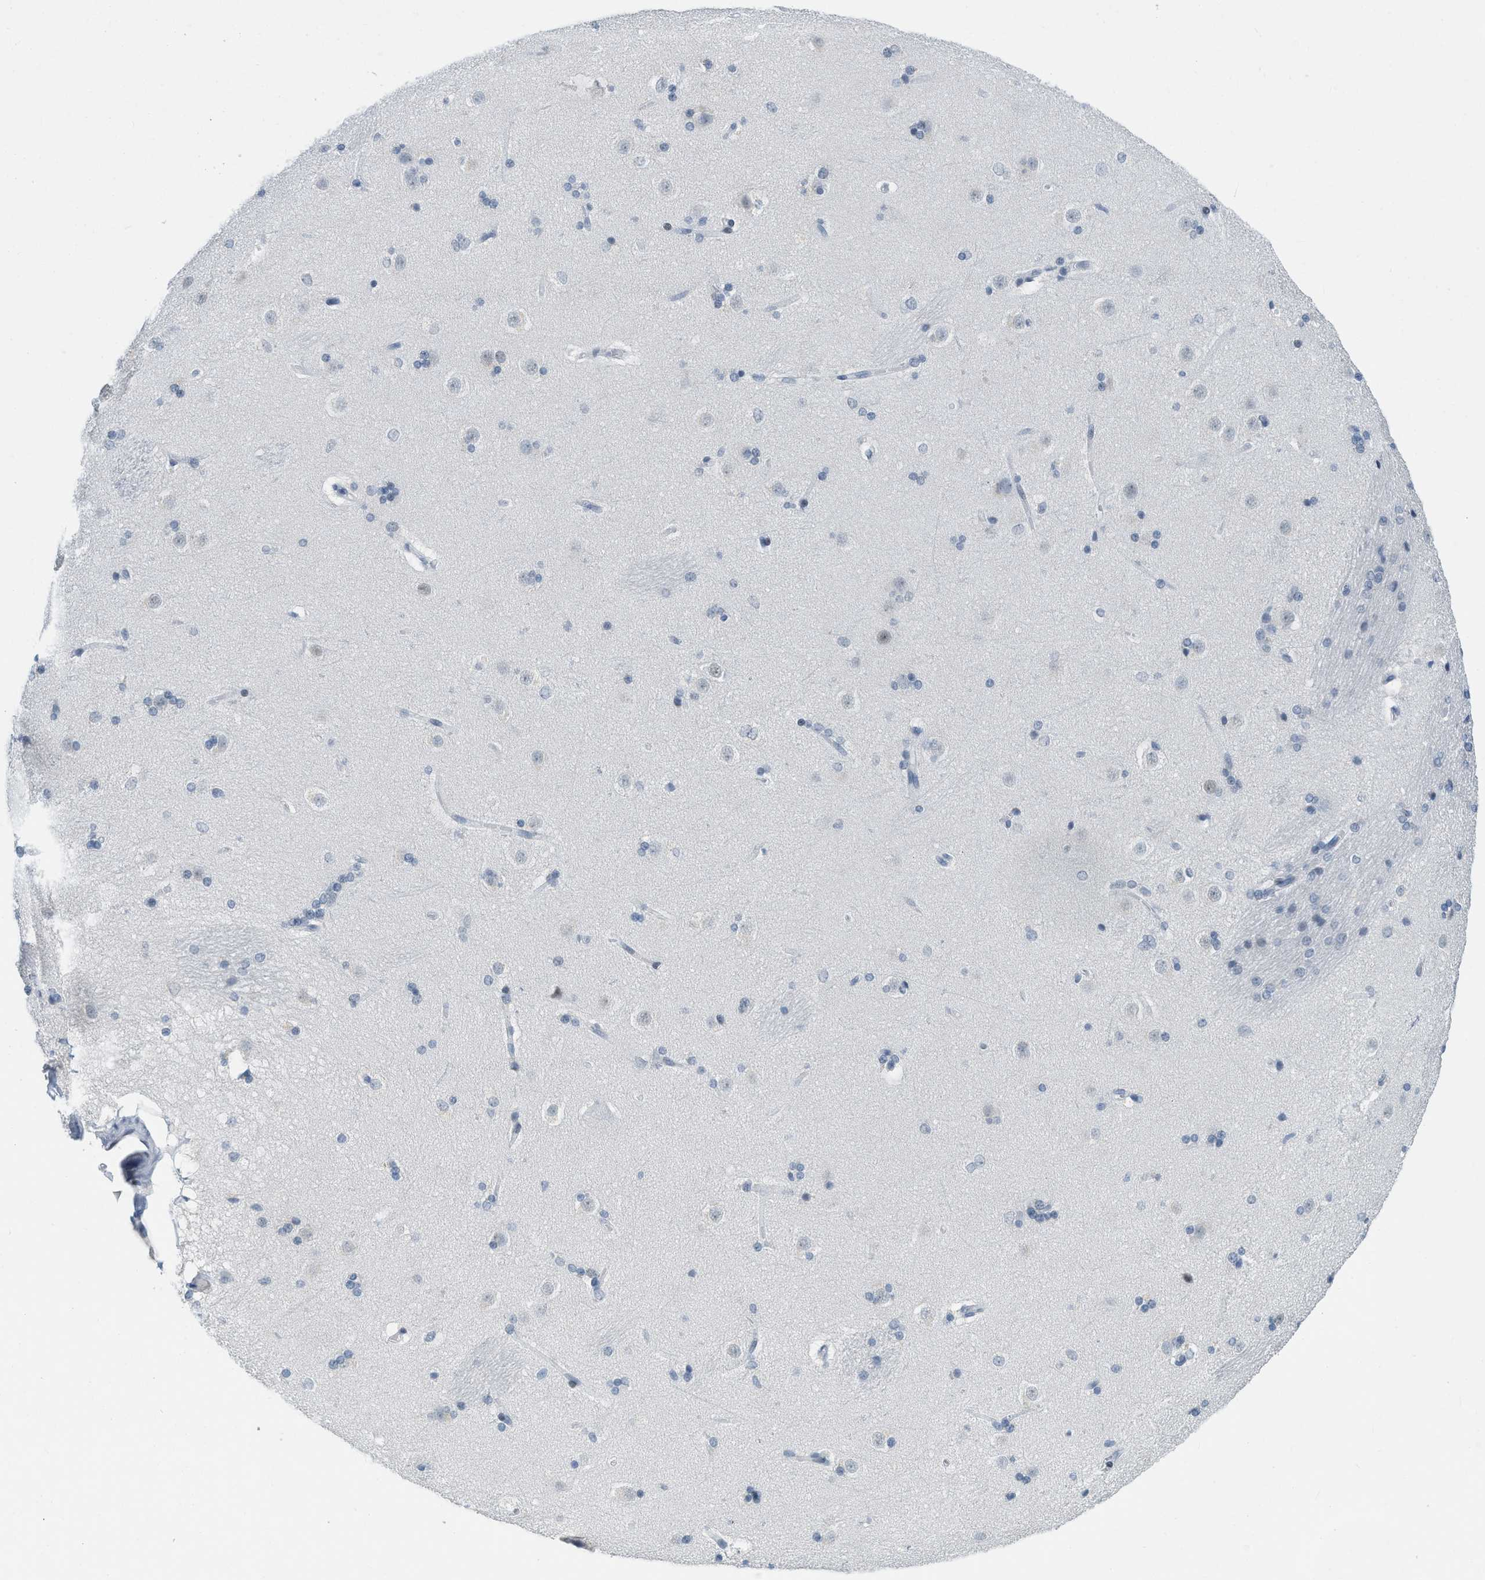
{"staining": {"intensity": "moderate", "quantity": "<25%", "location": "nuclear"}, "tissue": "caudate", "cell_type": "Glial cells", "image_type": "normal", "snomed": [{"axis": "morphology", "description": "Normal tissue, NOS"}, {"axis": "topography", "description": "Lateral ventricle wall"}], "caption": "Protein staining displays moderate nuclear expression in approximately <25% of glial cells in unremarkable caudate.", "gene": "PBX1", "patient": {"sex": "female", "age": 19}}